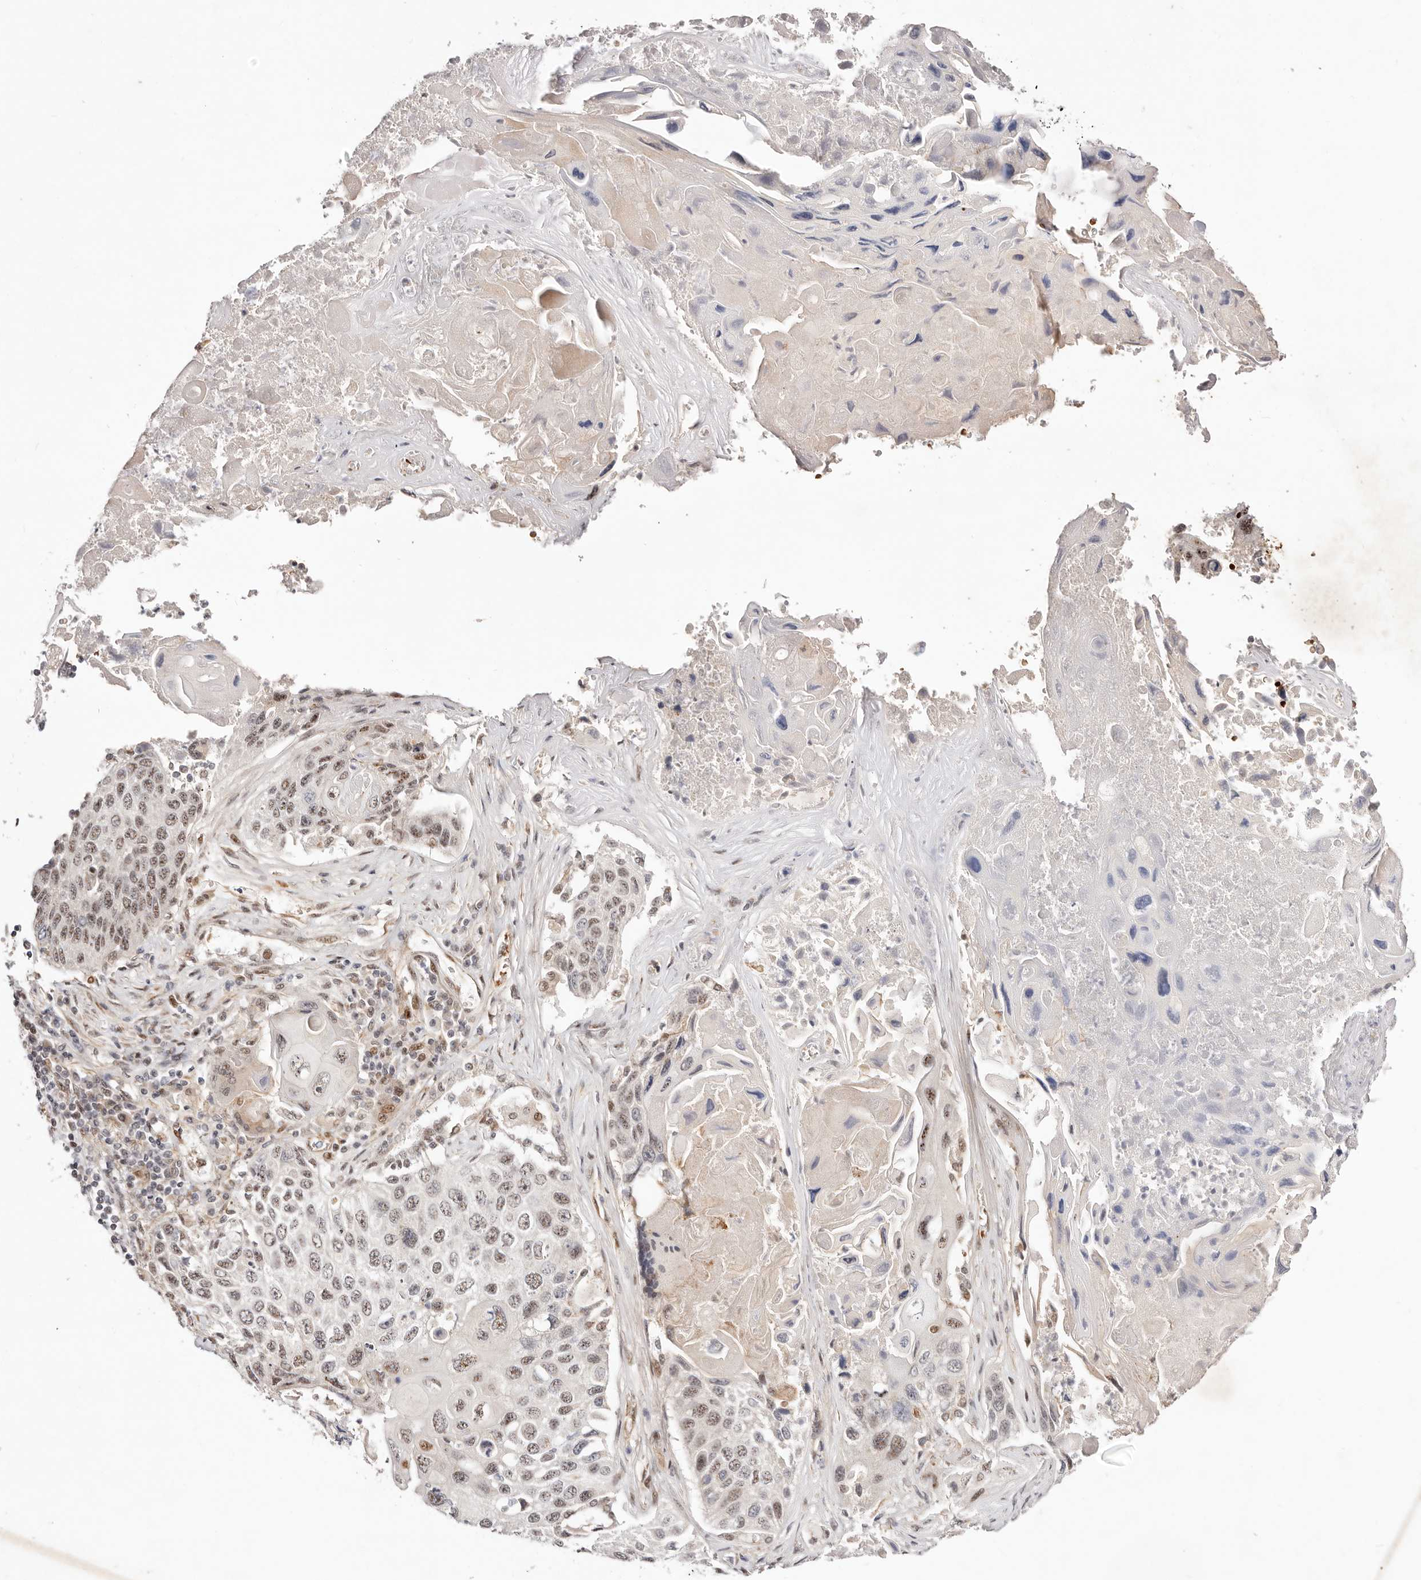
{"staining": {"intensity": "moderate", "quantity": ">75%", "location": "nuclear"}, "tissue": "lung cancer", "cell_type": "Tumor cells", "image_type": "cancer", "snomed": [{"axis": "morphology", "description": "Squamous cell carcinoma, NOS"}, {"axis": "topography", "description": "Lung"}], "caption": "Lung cancer stained for a protein (brown) reveals moderate nuclear positive staining in about >75% of tumor cells.", "gene": "WRN", "patient": {"sex": "male", "age": 61}}